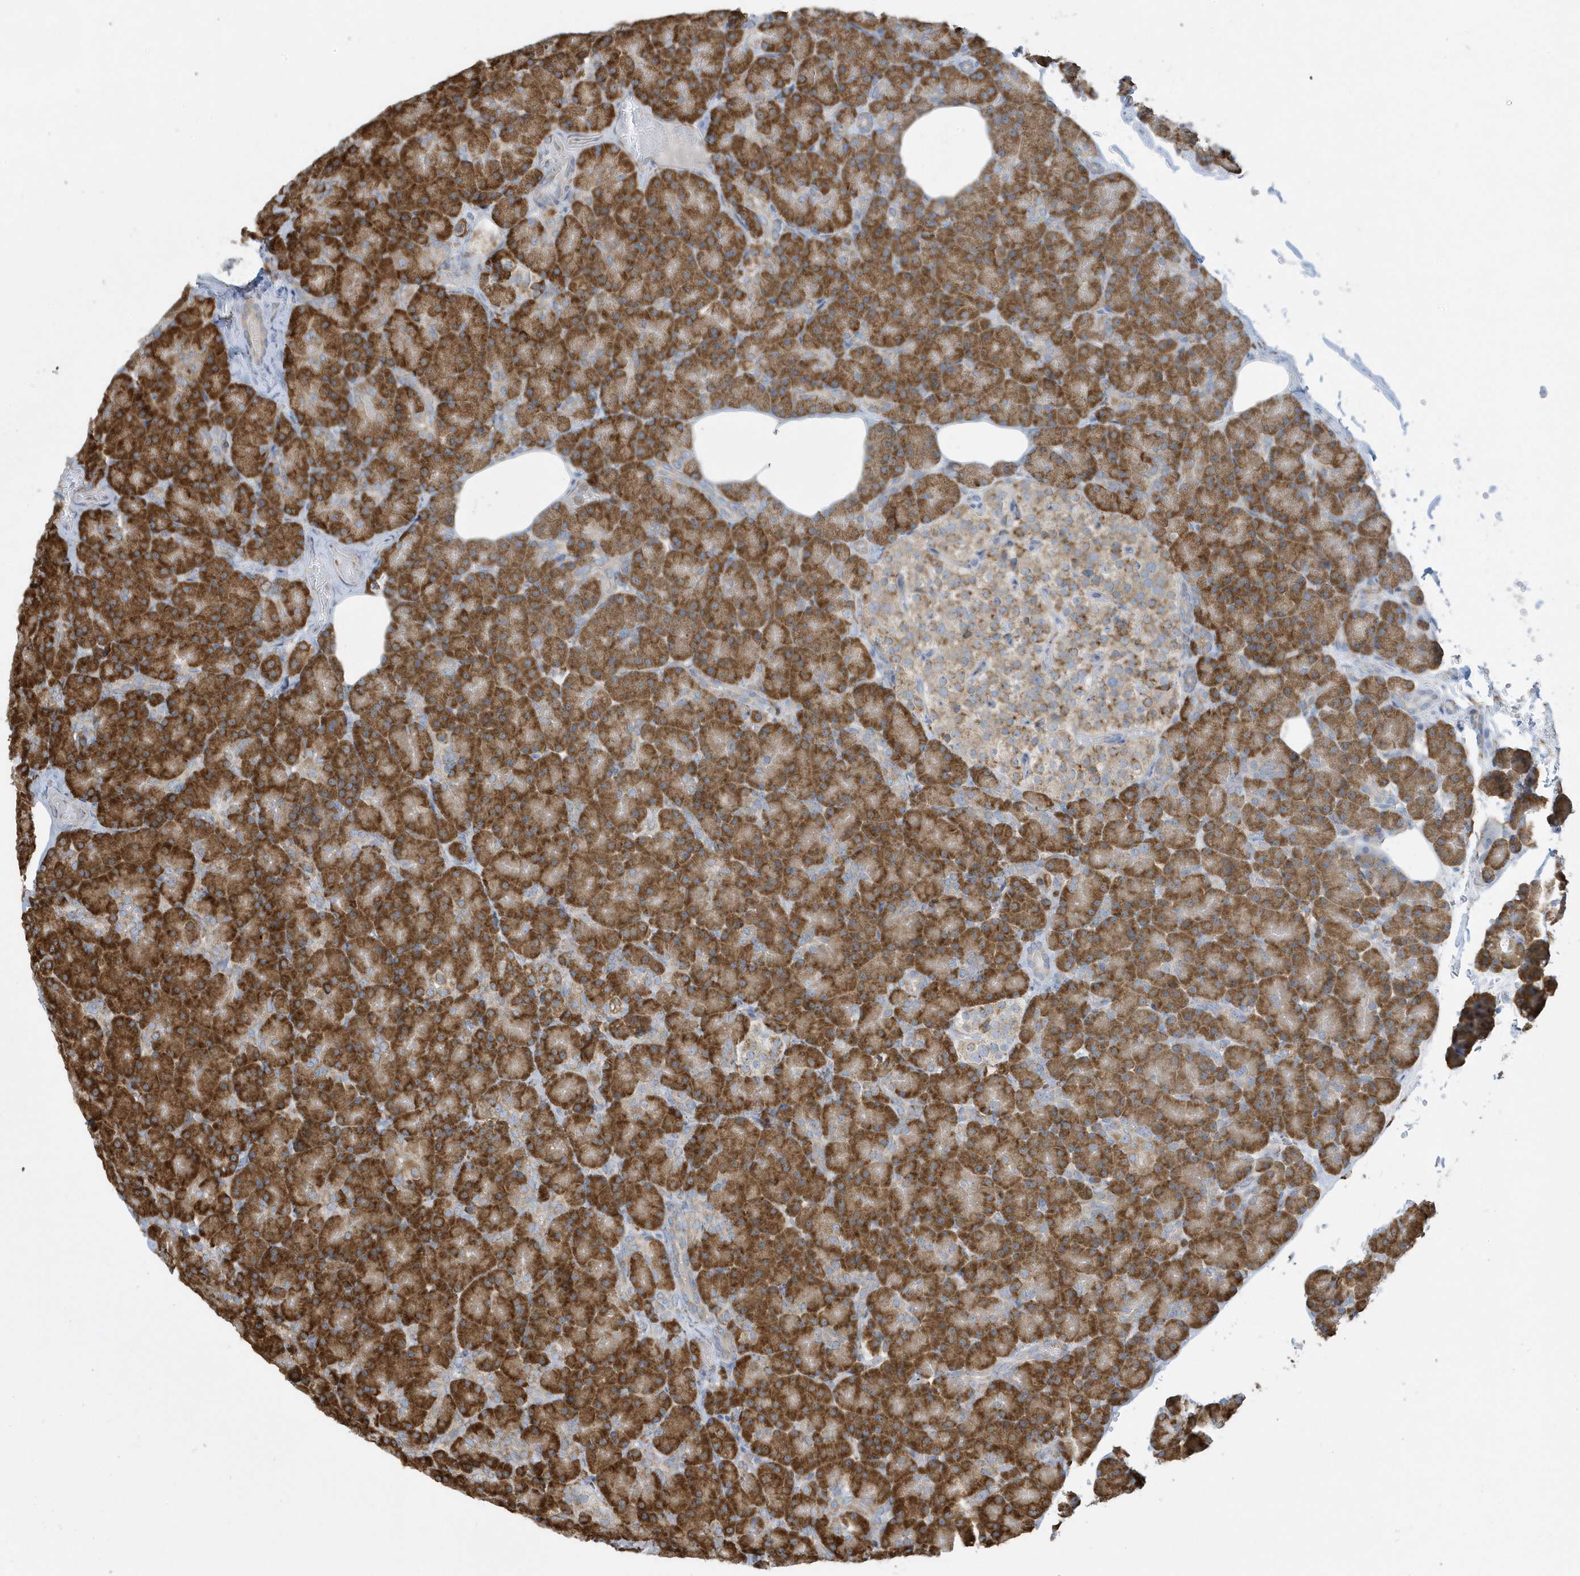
{"staining": {"intensity": "strong", "quantity": ">75%", "location": "cytoplasmic/membranous"}, "tissue": "pancreas", "cell_type": "Exocrine glandular cells", "image_type": "normal", "snomed": [{"axis": "morphology", "description": "Normal tissue, NOS"}, {"axis": "topography", "description": "Pancreas"}], "caption": "IHC staining of unremarkable pancreas, which reveals high levels of strong cytoplasmic/membranous staining in about >75% of exocrine glandular cells indicating strong cytoplasmic/membranous protein positivity. The staining was performed using DAB (brown) for protein detection and nuclei were counterstained in hematoxylin (blue).", "gene": "DCAF1", "patient": {"sex": "female", "age": 43}}